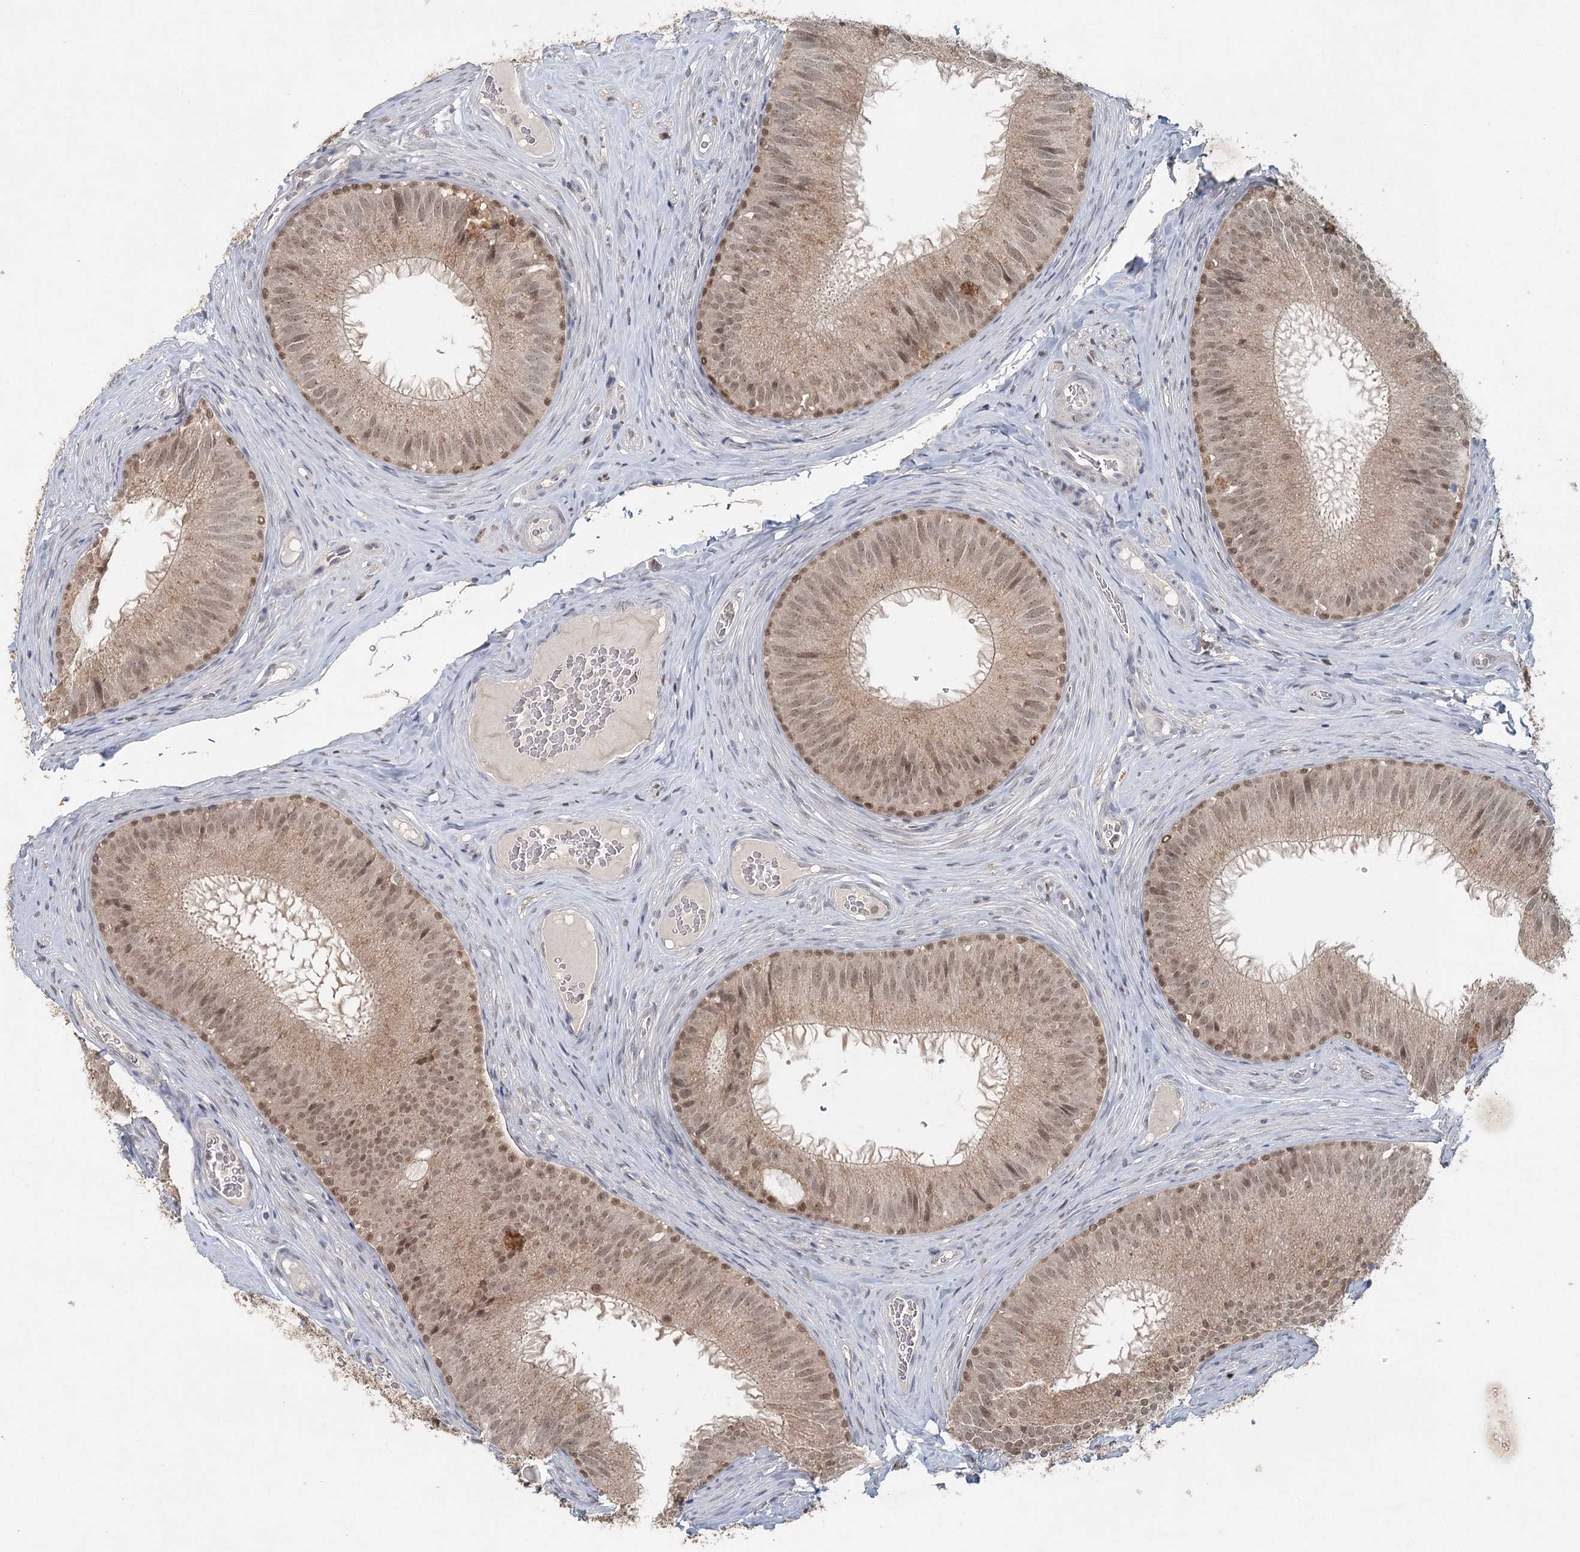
{"staining": {"intensity": "moderate", "quantity": ">75%", "location": "cytoplasmic/membranous,nuclear"}, "tissue": "epididymis", "cell_type": "Glandular cells", "image_type": "normal", "snomed": [{"axis": "morphology", "description": "Normal tissue, NOS"}, {"axis": "topography", "description": "Epididymis"}], "caption": "High-magnification brightfield microscopy of benign epididymis stained with DAB (brown) and counterstained with hematoxylin (blue). glandular cells exhibit moderate cytoplasmic/membranous,nuclear staining is appreciated in about>75% of cells.", "gene": "ADK", "patient": {"sex": "male", "age": 34}}